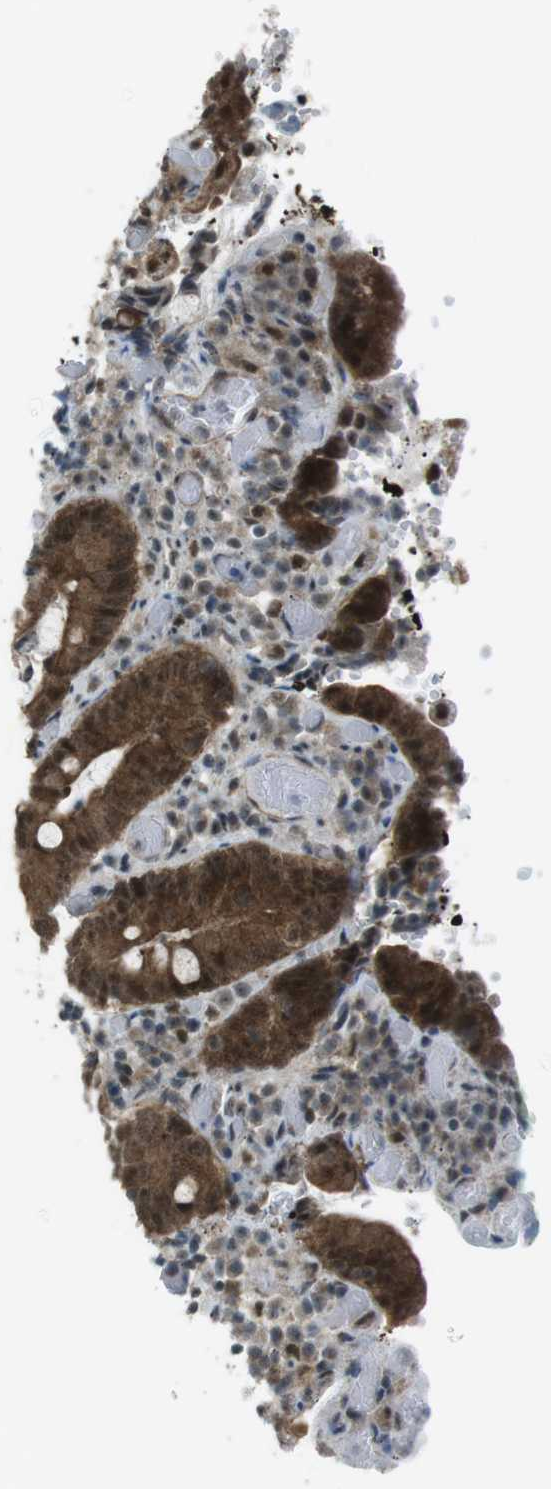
{"staining": {"intensity": "moderate", "quantity": ">75%", "location": "cytoplasmic/membranous,nuclear"}, "tissue": "small intestine", "cell_type": "Glandular cells", "image_type": "normal", "snomed": [{"axis": "morphology", "description": "Normal tissue, NOS"}, {"axis": "topography", "description": "Small intestine"}], "caption": "Immunohistochemical staining of unremarkable human small intestine reveals >75% levels of moderate cytoplasmic/membranous,nuclear protein expression in approximately >75% of glandular cells.", "gene": "CSNK1D", "patient": {"sex": "male", "age": 71}}